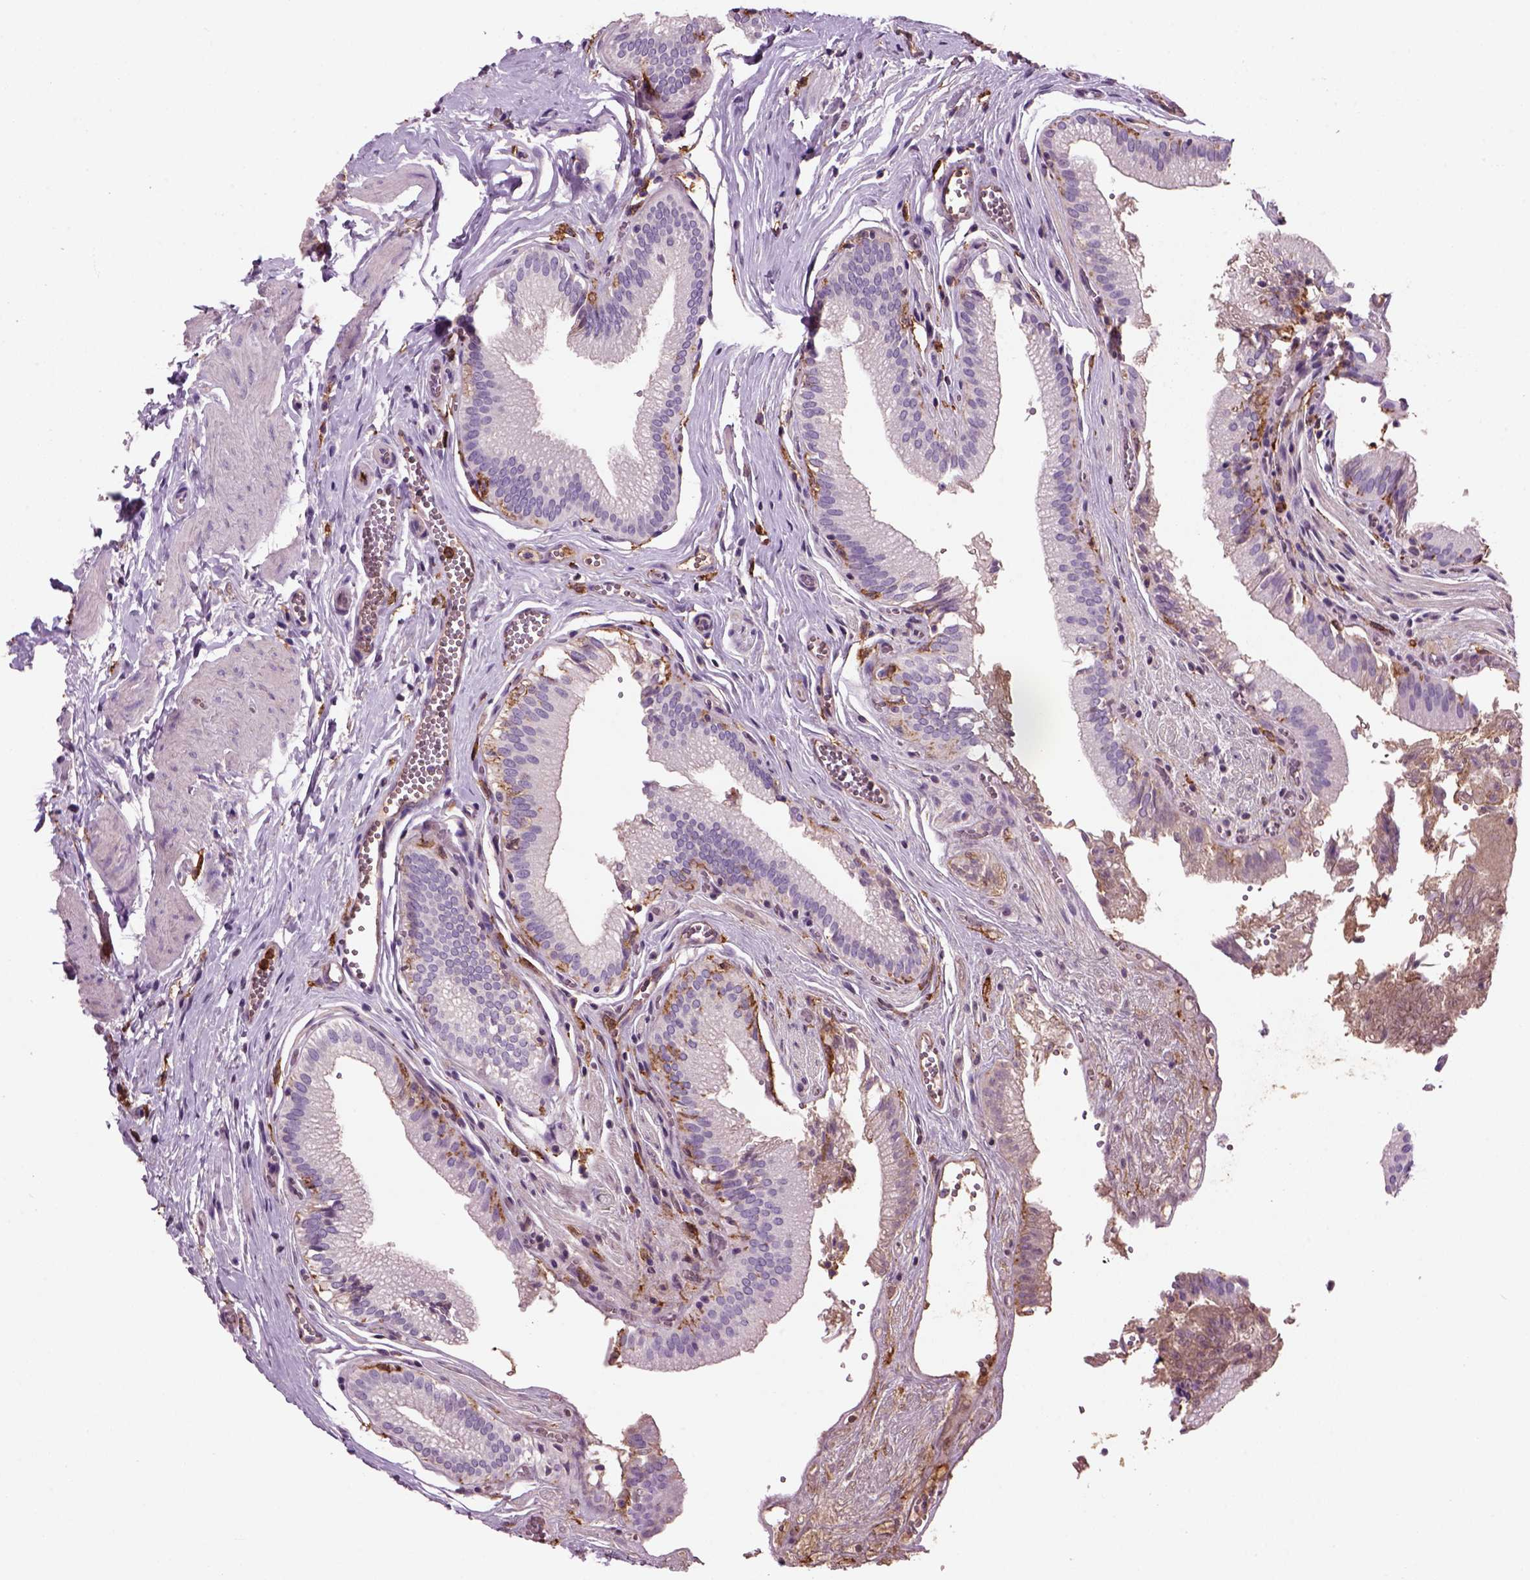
{"staining": {"intensity": "negative", "quantity": "none", "location": "none"}, "tissue": "gallbladder", "cell_type": "Glandular cells", "image_type": "normal", "snomed": [{"axis": "morphology", "description": "Normal tissue, NOS"}, {"axis": "topography", "description": "Gallbladder"}, {"axis": "topography", "description": "Peripheral nerve tissue"}], "caption": "Photomicrograph shows no significant protein positivity in glandular cells of benign gallbladder.", "gene": "CD14", "patient": {"sex": "male", "age": 17}}